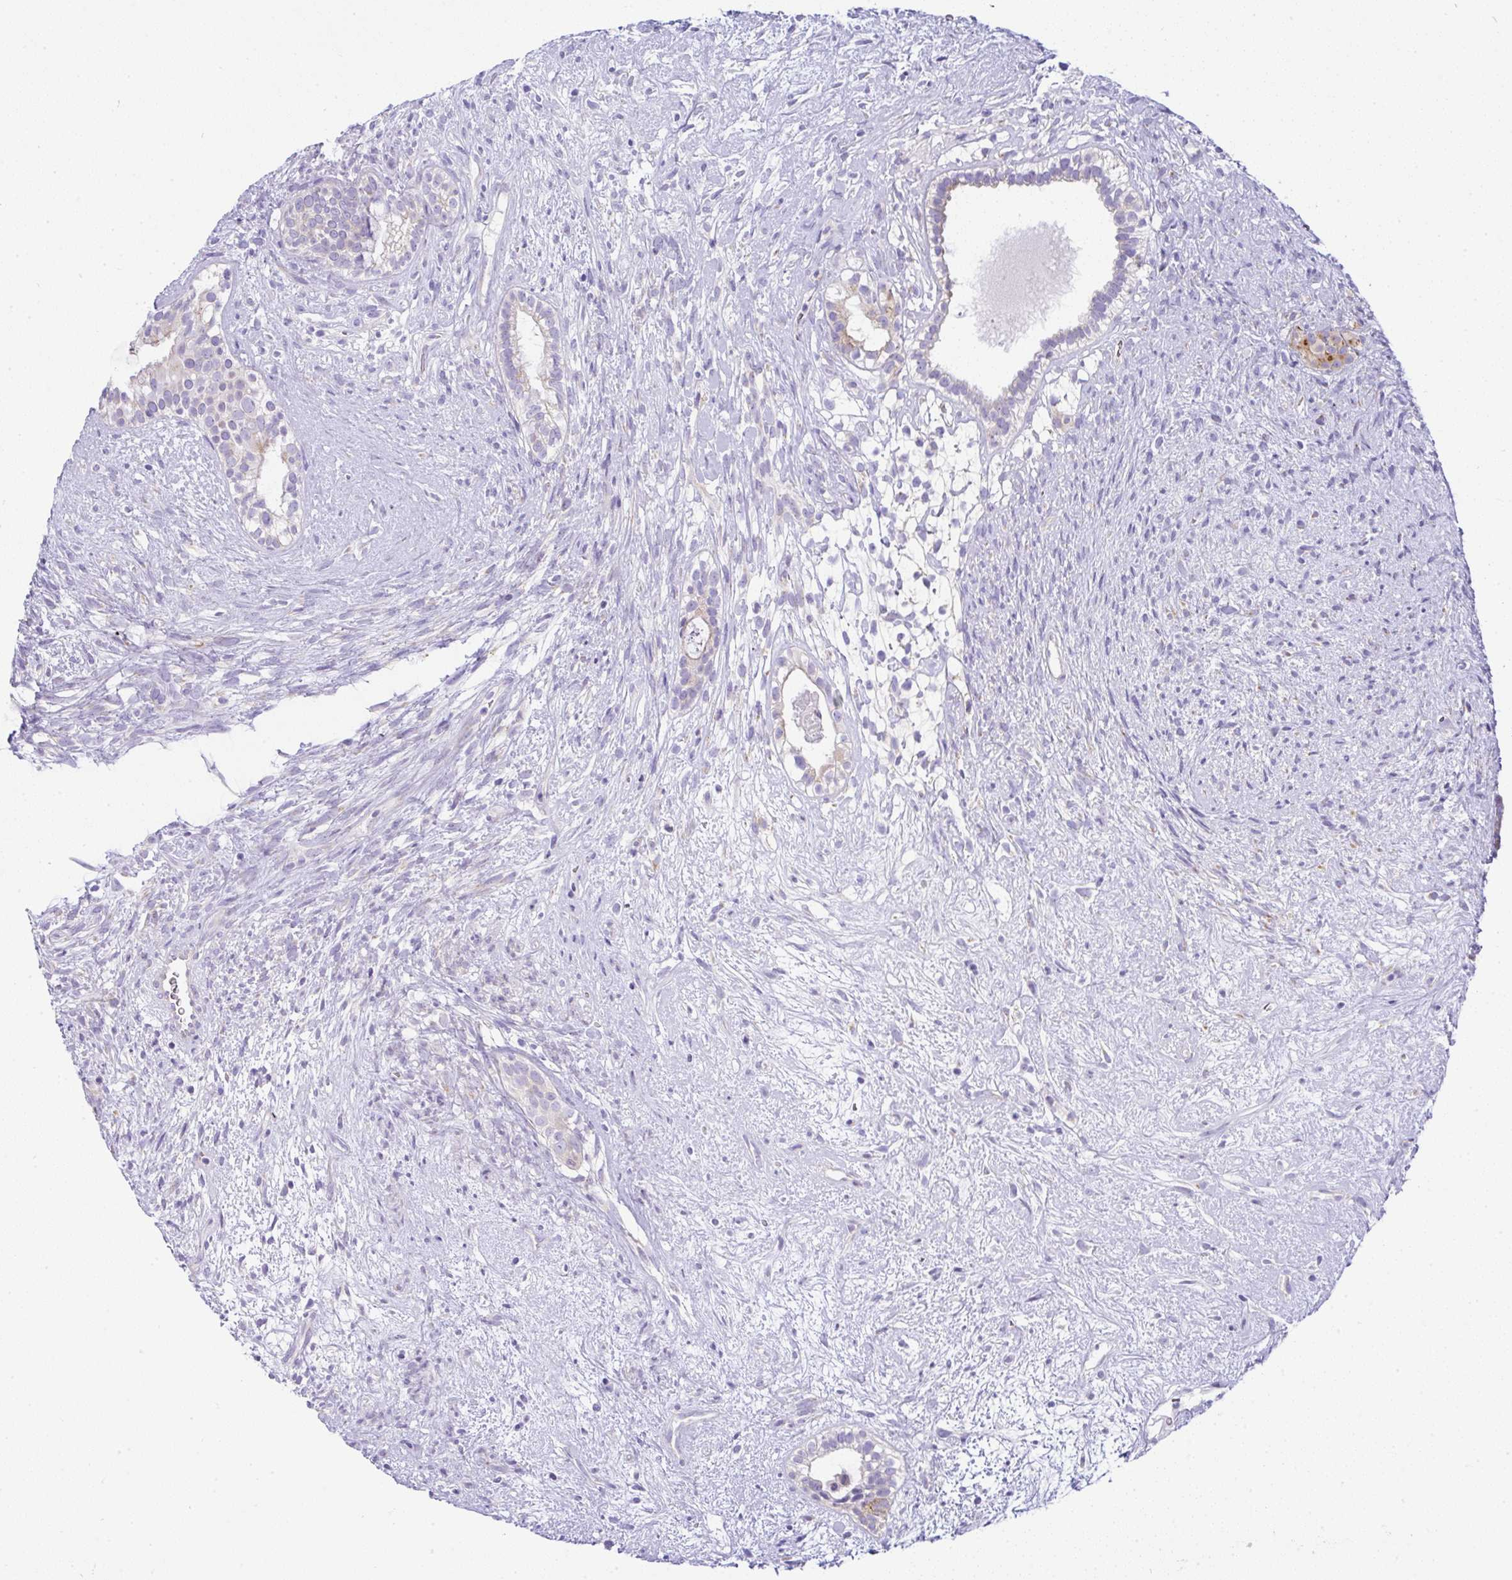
{"staining": {"intensity": "moderate", "quantity": "<25%", "location": "cytoplasmic/membranous"}, "tissue": "testis cancer", "cell_type": "Tumor cells", "image_type": "cancer", "snomed": [{"axis": "morphology", "description": "Seminoma, NOS"}, {"axis": "morphology", "description": "Carcinoma, Embryonal, NOS"}, {"axis": "topography", "description": "Testis"}], "caption": "Brown immunohistochemical staining in human seminoma (testis) displays moderate cytoplasmic/membranous expression in about <25% of tumor cells. Ihc stains the protein in brown and the nuclei are stained blue.", "gene": "FAM177A1", "patient": {"sex": "male", "age": 41}}